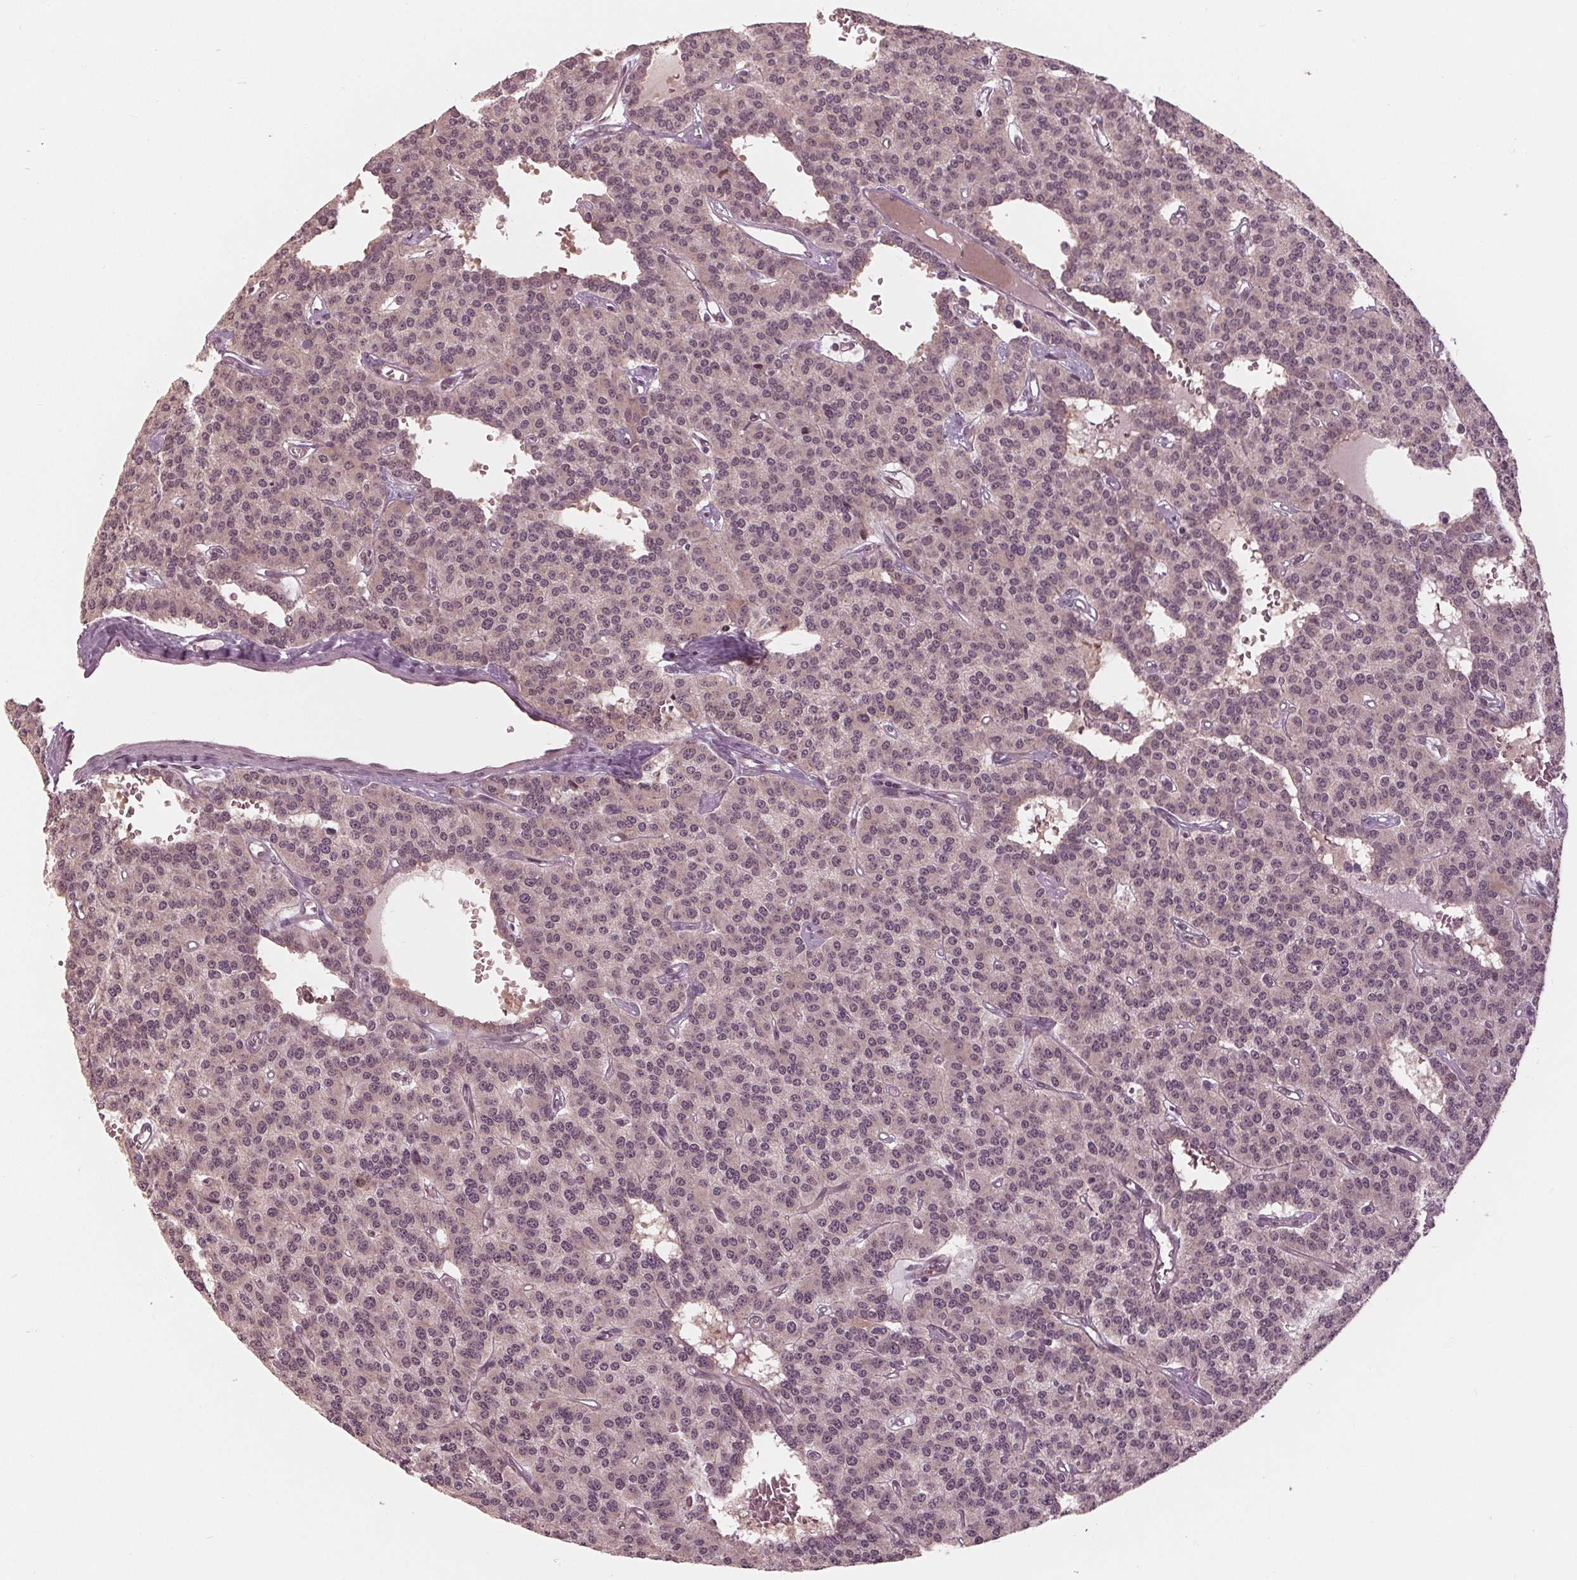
{"staining": {"intensity": "negative", "quantity": "none", "location": "none"}, "tissue": "carcinoid", "cell_type": "Tumor cells", "image_type": "cancer", "snomed": [{"axis": "morphology", "description": "Carcinoid, malignant, NOS"}, {"axis": "topography", "description": "Lung"}], "caption": "Carcinoid (malignant) was stained to show a protein in brown. There is no significant staining in tumor cells.", "gene": "ZNF471", "patient": {"sex": "female", "age": 71}}